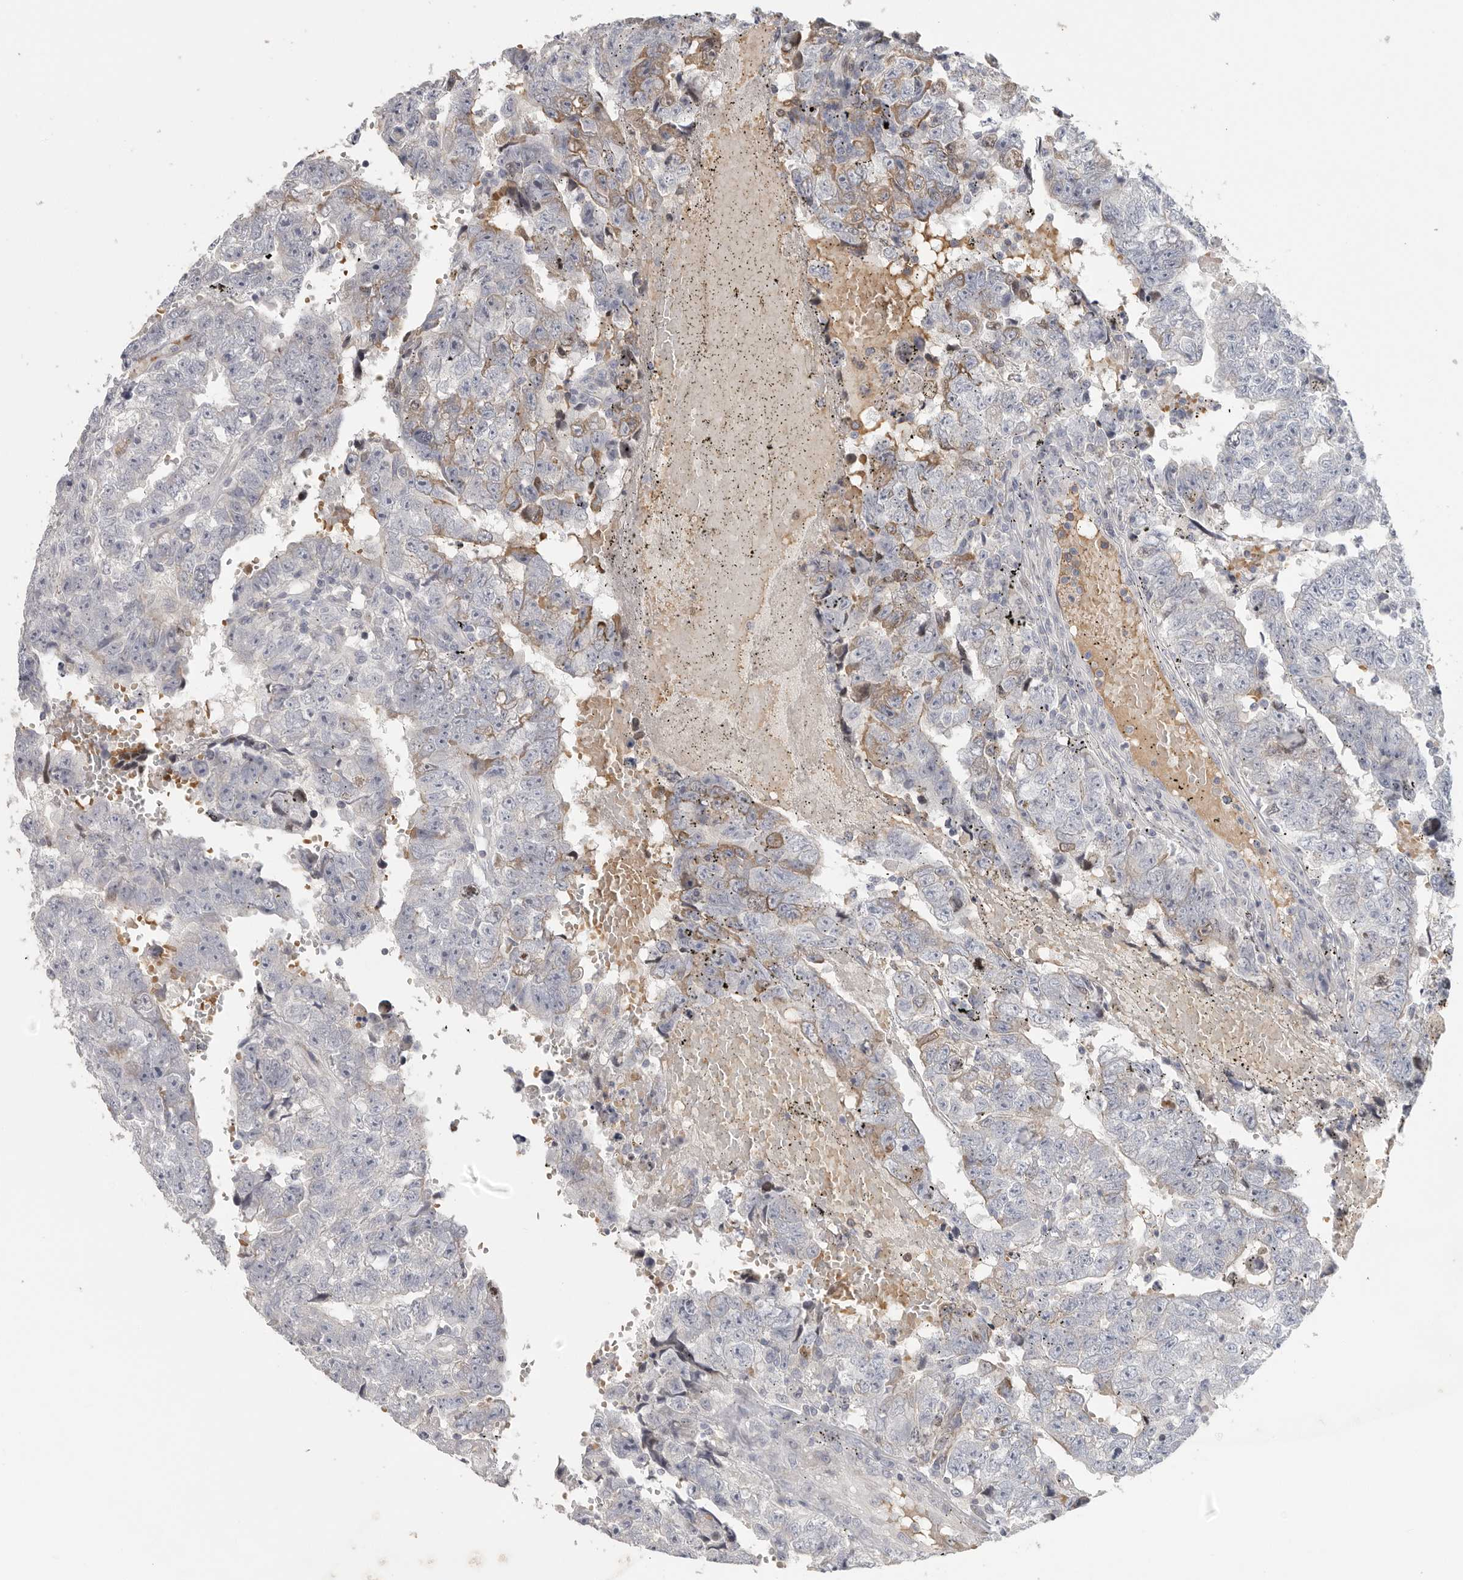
{"staining": {"intensity": "weak", "quantity": "<25%", "location": "cytoplasmic/membranous"}, "tissue": "testis cancer", "cell_type": "Tumor cells", "image_type": "cancer", "snomed": [{"axis": "morphology", "description": "Carcinoma, Embryonal, NOS"}, {"axis": "topography", "description": "Testis"}], "caption": "DAB (3,3'-diaminobenzidine) immunohistochemical staining of human testis embryonal carcinoma displays no significant staining in tumor cells.", "gene": "DNAJC11", "patient": {"sex": "male", "age": 25}}